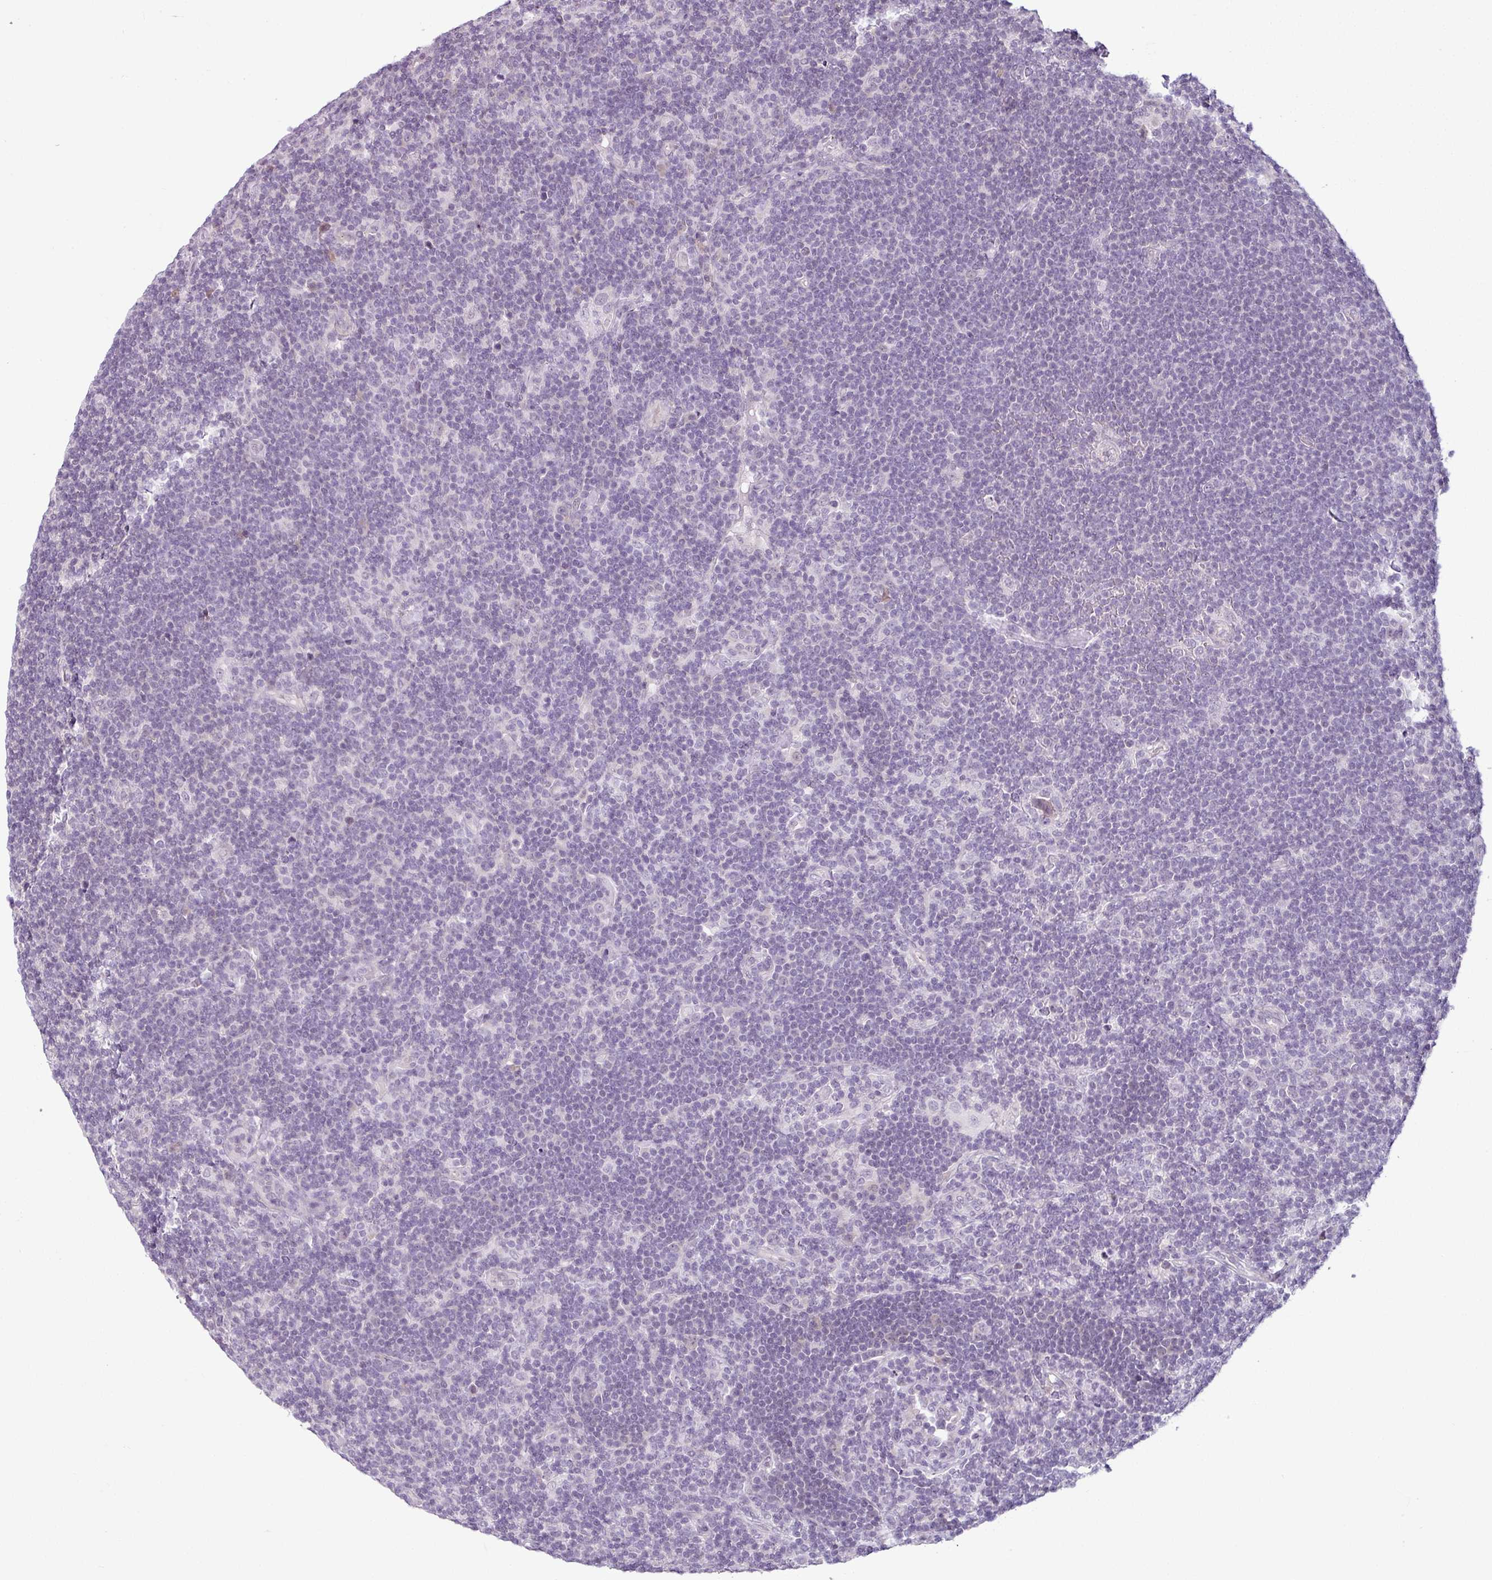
{"staining": {"intensity": "negative", "quantity": "none", "location": "none"}, "tissue": "lymphoma", "cell_type": "Tumor cells", "image_type": "cancer", "snomed": [{"axis": "morphology", "description": "Hodgkin's disease, NOS"}, {"axis": "topography", "description": "Lymph node"}], "caption": "A high-resolution micrograph shows IHC staining of Hodgkin's disease, which displays no significant positivity in tumor cells.", "gene": "OR52D1", "patient": {"sex": "female", "age": 57}}